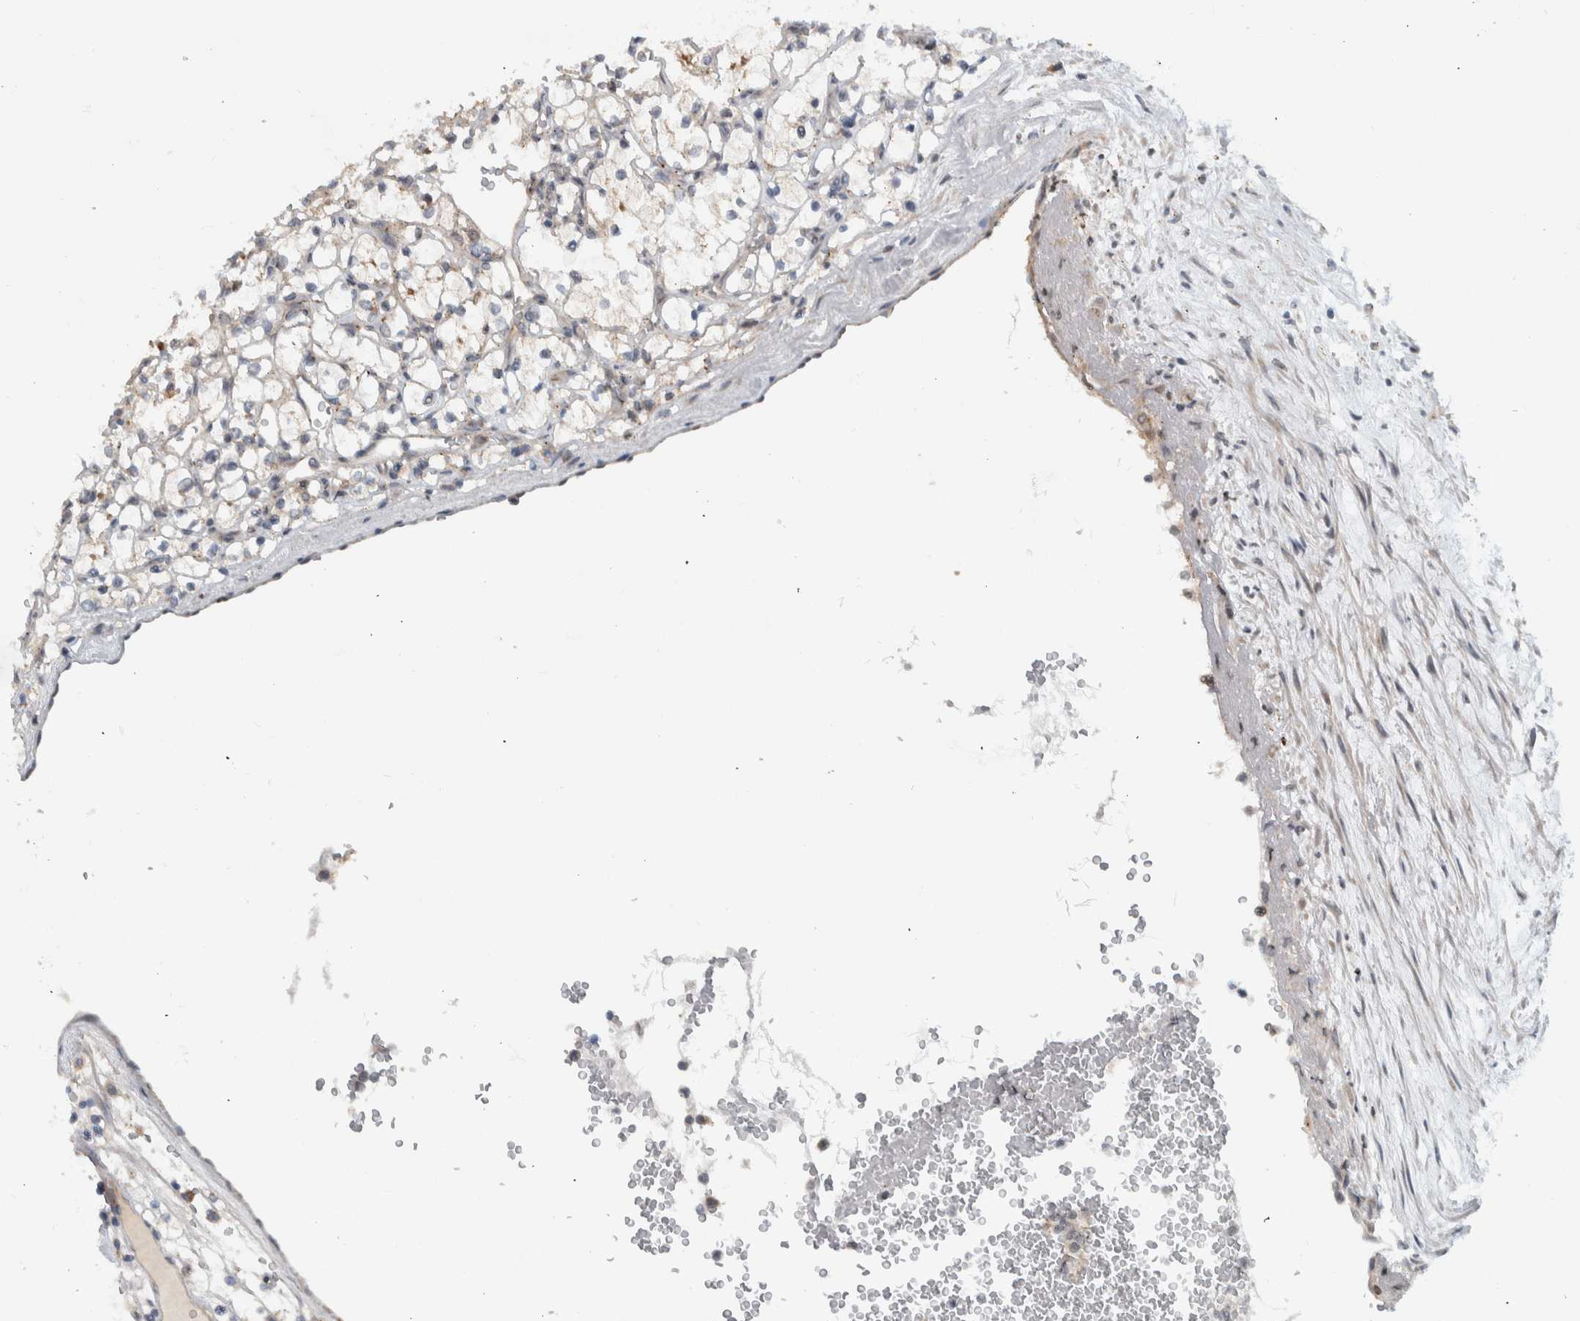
{"staining": {"intensity": "weak", "quantity": "<25%", "location": "cytoplasmic/membranous"}, "tissue": "renal cancer", "cell_type": "Tumor cells", "image_type": "cancer", "snomed": [{"axis": "morphology", "description": "Adenocarcinoma, NOS"}, {"axis": "topography", "description": "Kidney"}], "caption": "A photomicrograph of human adenocarcinoma (renal) is negative for staining in tumor cells.", "gene": "MSL1", "patient": {"sex": "female", "age": 69}}